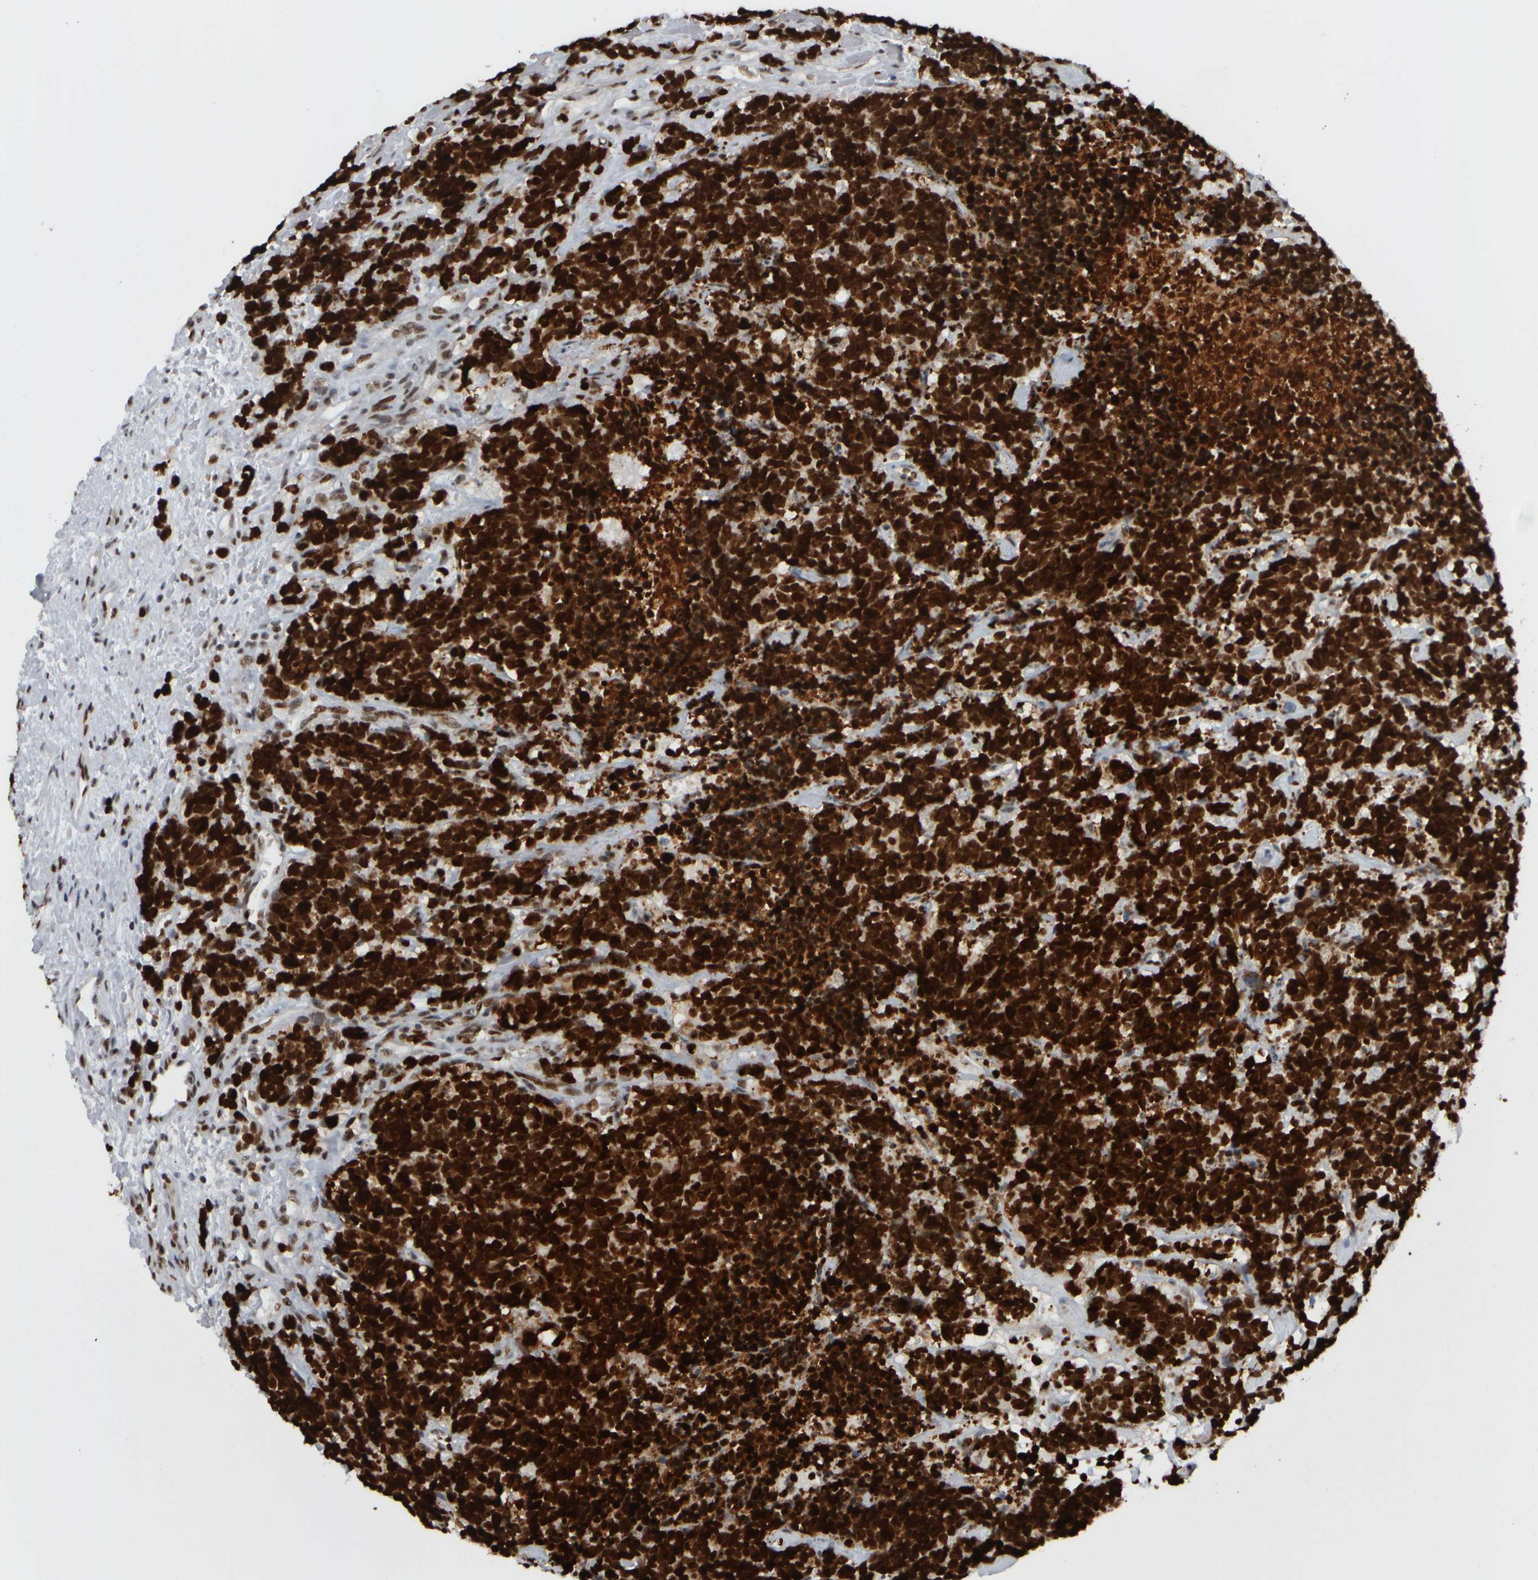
{"staining": {"intensity": "strong", "quantity": ">75%", "location": "nuclear"}, "tissue": "carcinoid", "cell_type": "Tumor cells", "image_type": "cancer", "snomed": [{"axis": "morphology", "description": "Carcinoma, NOS"}, {"axis": "morphology", "description": "Carcinoid, malignant, NOS"}, {"axis": "topography", "description": "Urinary bladder"}], "caption": "DAB immunohistochemical staining of human carcinoma demonstrates strong nuclear protein positivity in approximately >75% of tumor cells. The staining was performed using DAB (3,3'-diaminobenzidine) to visualize the protein expression in brown, while the nuclei were stained in blue with hematoxylin (Magnification: 20x).", "gene": "TOP2B", "patient": {"sex": "male", "age": 57}}